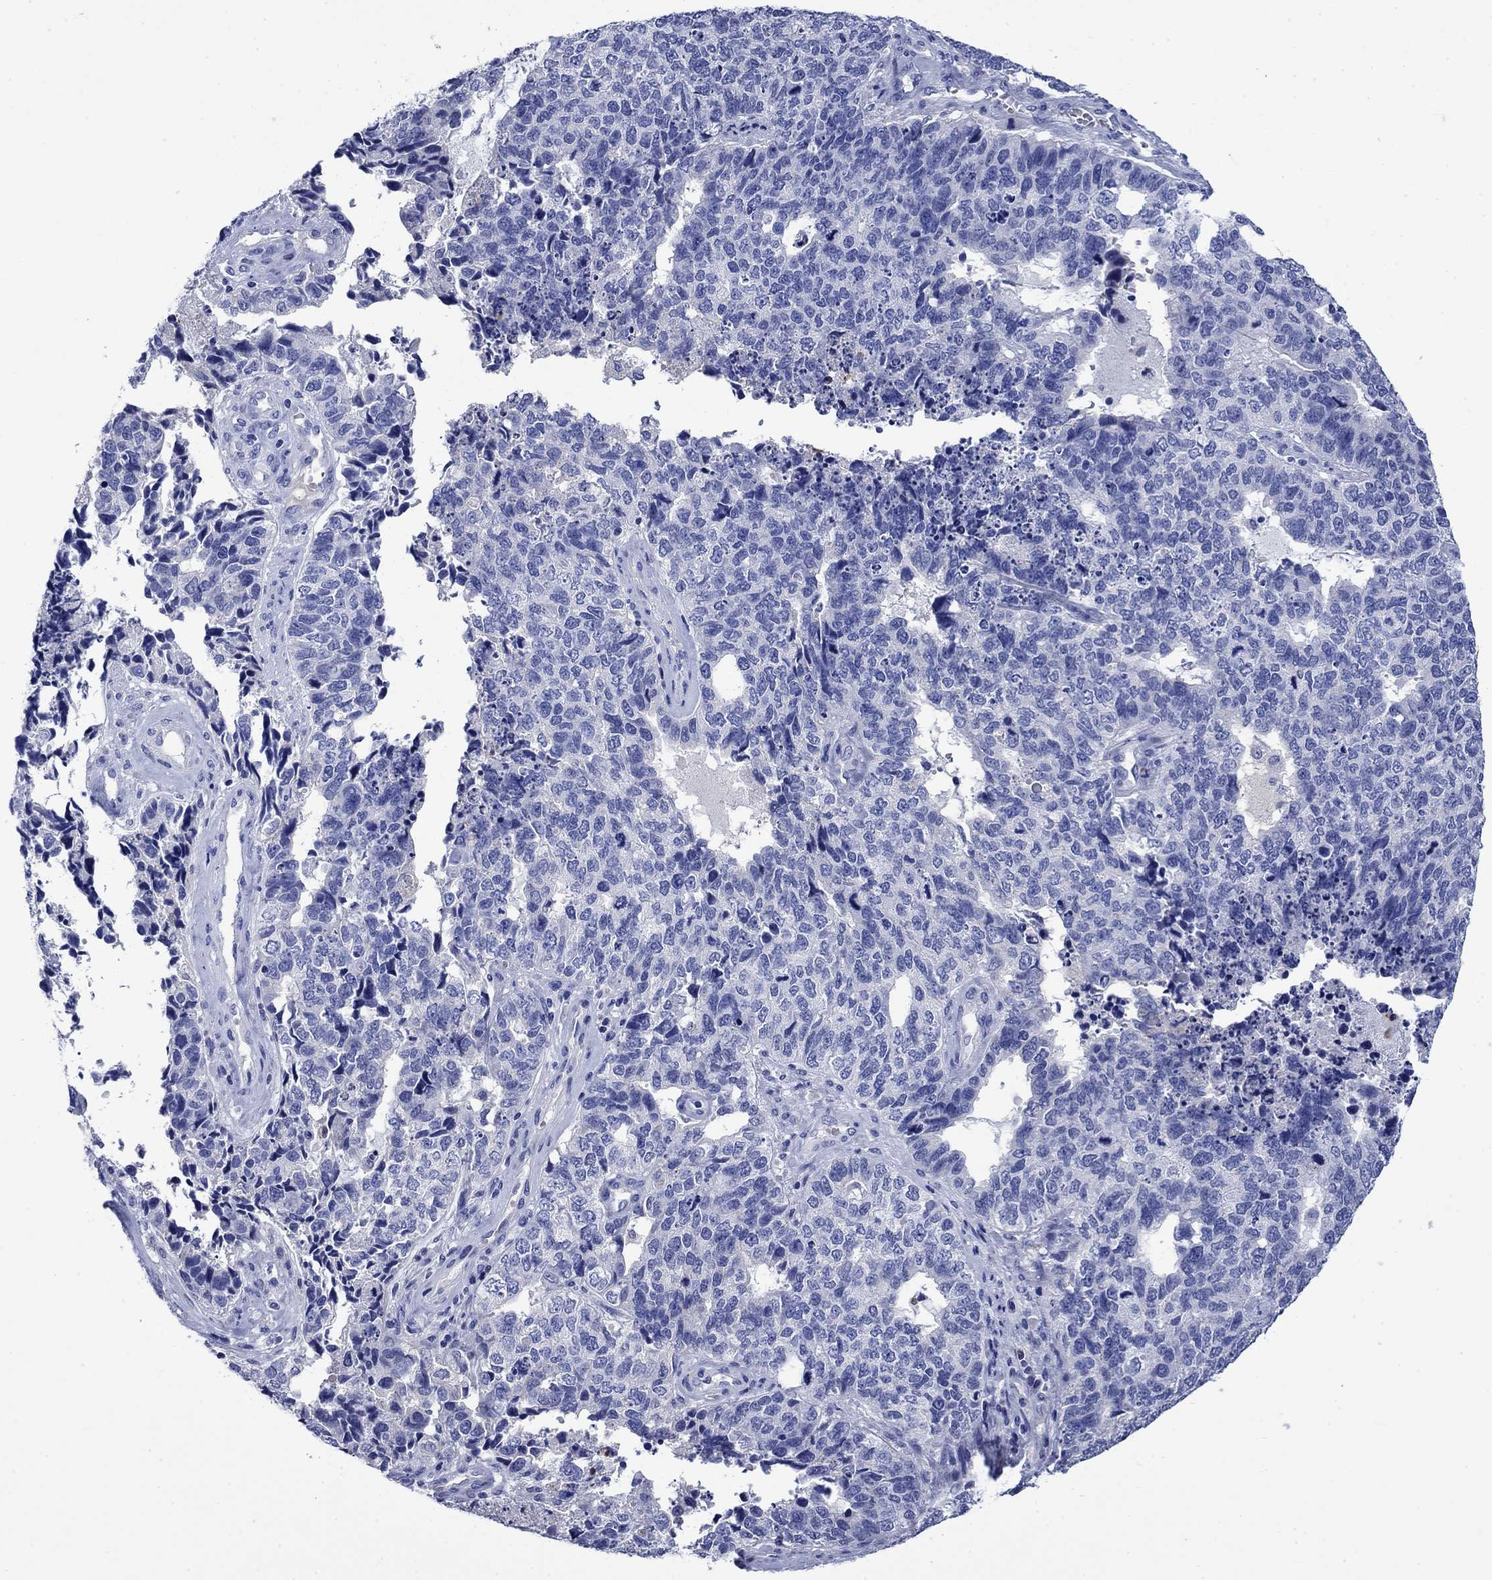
{"staining": {"intensity": "negative", "quantity": "none", "location": "none"}, "tissue": "cervical cancer", "cell_type": "Tumor cells", "image_type": "cancer", "snomed": [{"axis": "morphology", "description": "Squamous cell carcinoma, NOS"}, {"axis": "topography", "description": "Cervix"}], "caption": "Histopathology image shows no significant protein staining in tumor cells of cervical cancer. The staining was performed using DAB to visualize the protein expression in brown, while the nuclei were stained in blue with hematoxylin (Magnification: 20x).", "gene": "TFR2", "patient": {"sex": "female", "age": 63}}